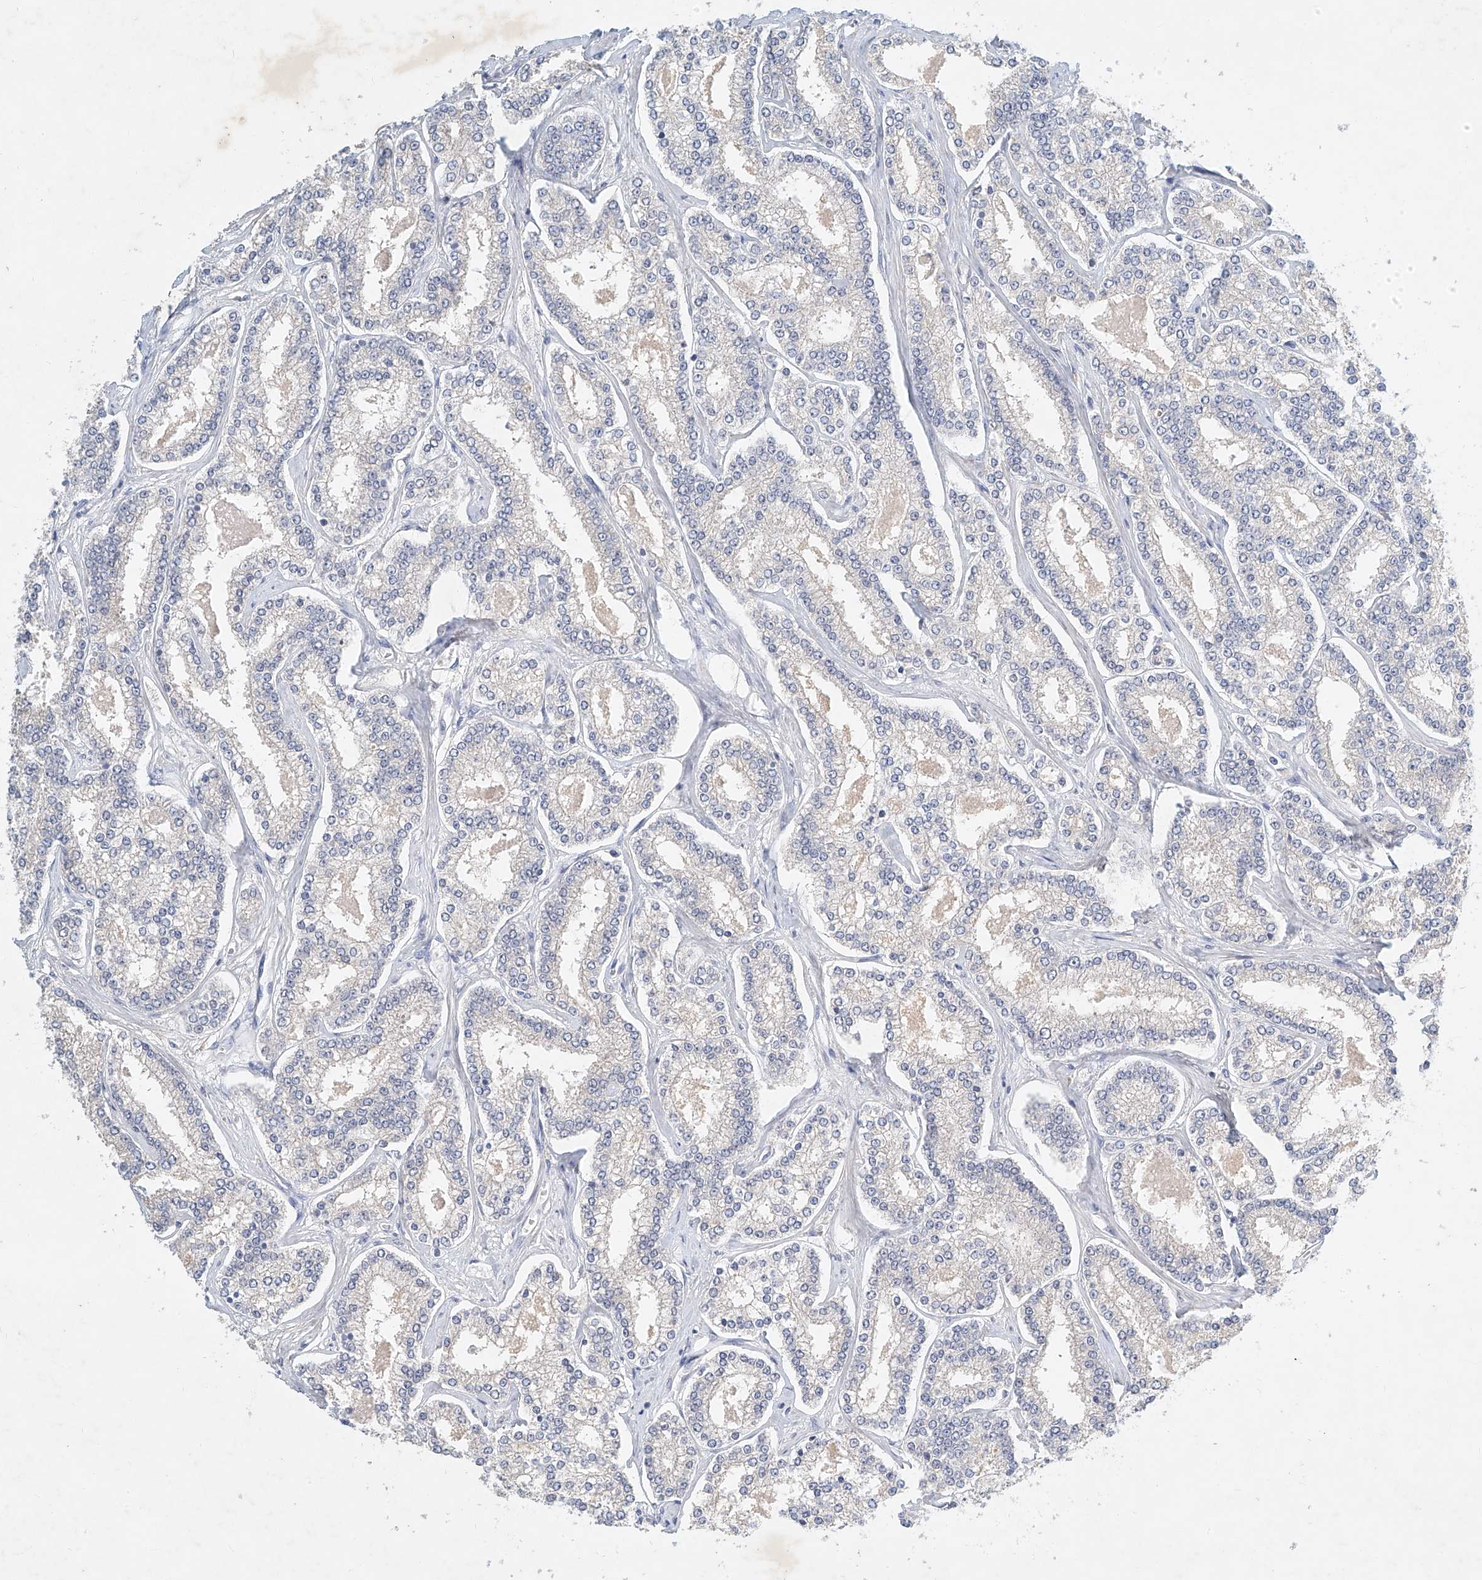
{"staining": {"intensity": "negative", "quantity": "none", "location": "none"}, "tissue": "prostate cancer", "cell_type": "Tumor cells", "image_type": "cancer", "snomed": [{"axis": "morphology", "description": "Normal tissue, NOS"}, {"axis": "morphology", "description": "Adenocarcinoma, High grade"}, {"axis": "topography", "description": "Prostate"}], "caption": "The histopathology image demonstrates no significant expression in tumor cells of prostate cancer.", "gene": "CARMIL1", "patient": {"sex": "male", "age": 83}}